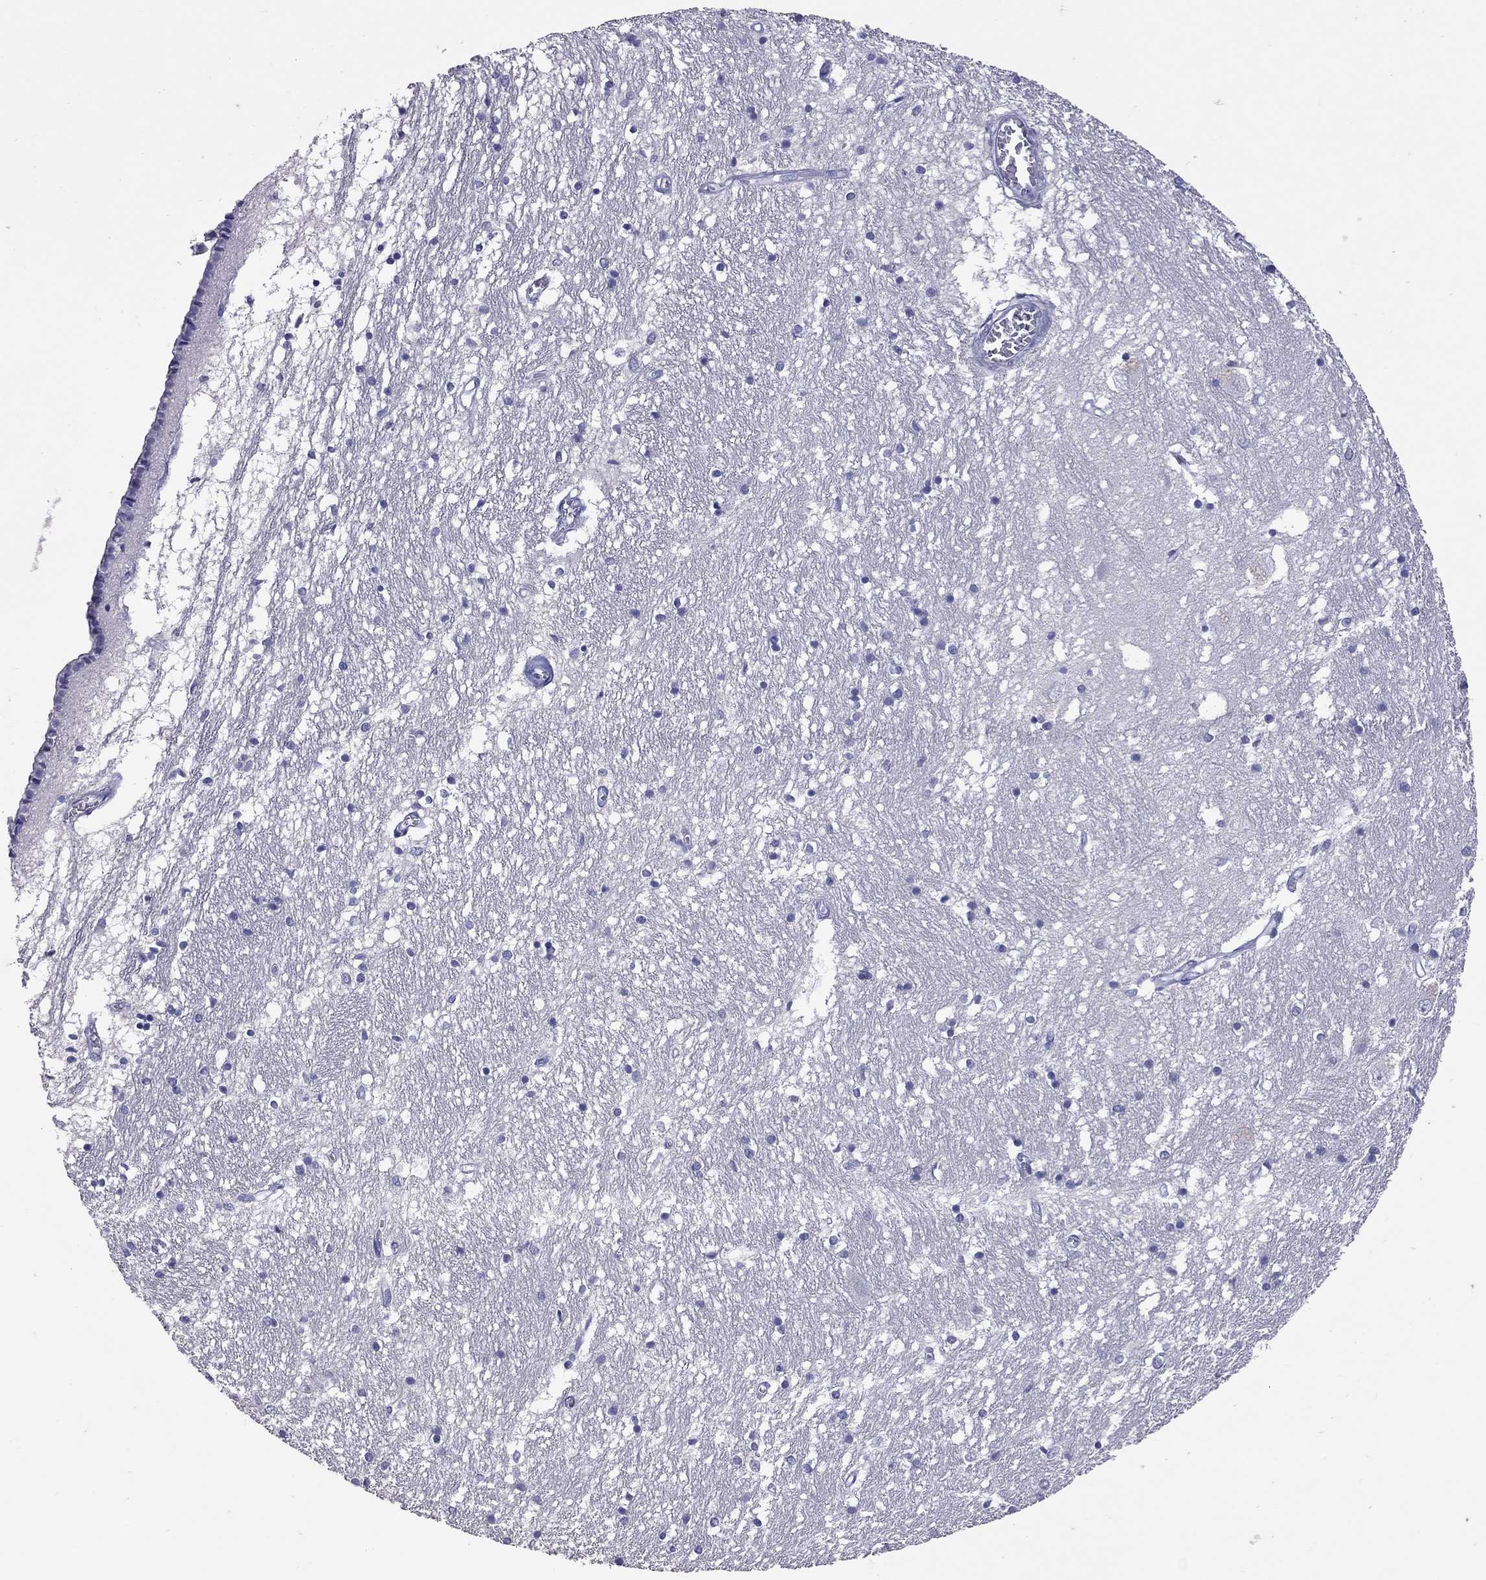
{"staining": {"intensity": "negative", "quantity": "none", "location": "none"}, "tissue": "caudate", "cell_type": "Glial cells", "image_type": "normal", "snomed": [{"axis": "morphology", "description": "Normal tissue, NOS"}, {"axis": "topography", "description": "Lateral ventricle wall"}], "caption": "Immunohistochemistry of normal caudate reveals no positivity in glial cells.", "gene": "SLAMF1", "patient": {"sex": "female", "age": 71}}